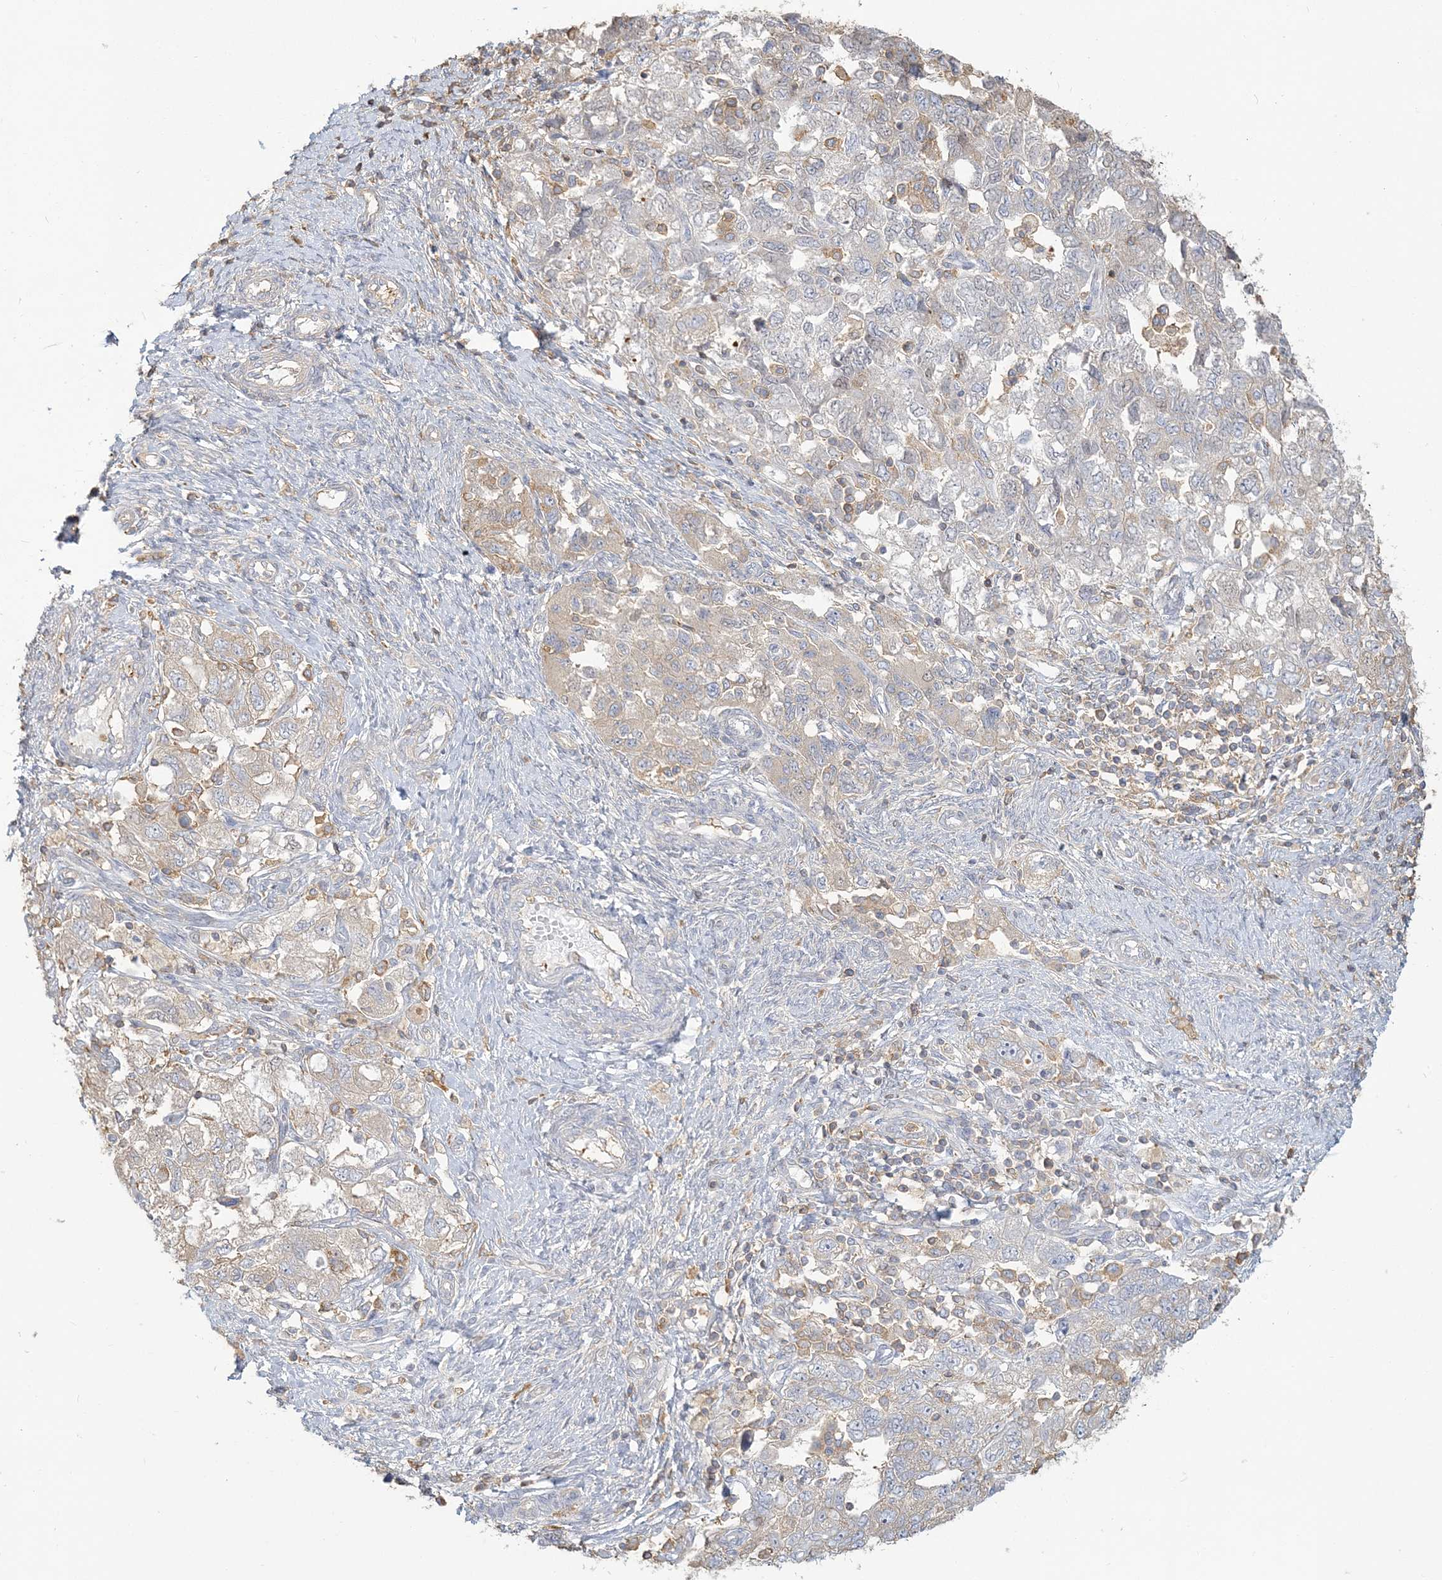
{"staining": {"intensity": "weak", "quantity": "<25%", "location": "cytoplasmic/membranous"}, "tissue": "ovarian cancer", "cell_type": "Tumor cells", "image_type": "cancer", "snomed": [{"axis": "morphology", "description": "Carcinoma, NOS"}, {"axis": "morphology", "description": "Cystadenocarcinoma, serous, NOS"}, {"axis": "topography", "description": "Ovary"}], "caption": "A high-resolution image shows immunohistochemistry staining of ovarian cancer, which shows no significant expression in tumor cells. (DAB immunohistochemistry (IHC), high magnification).", "gene": "ANKS1A", "patient": {"sex": "female", "age": 69}}